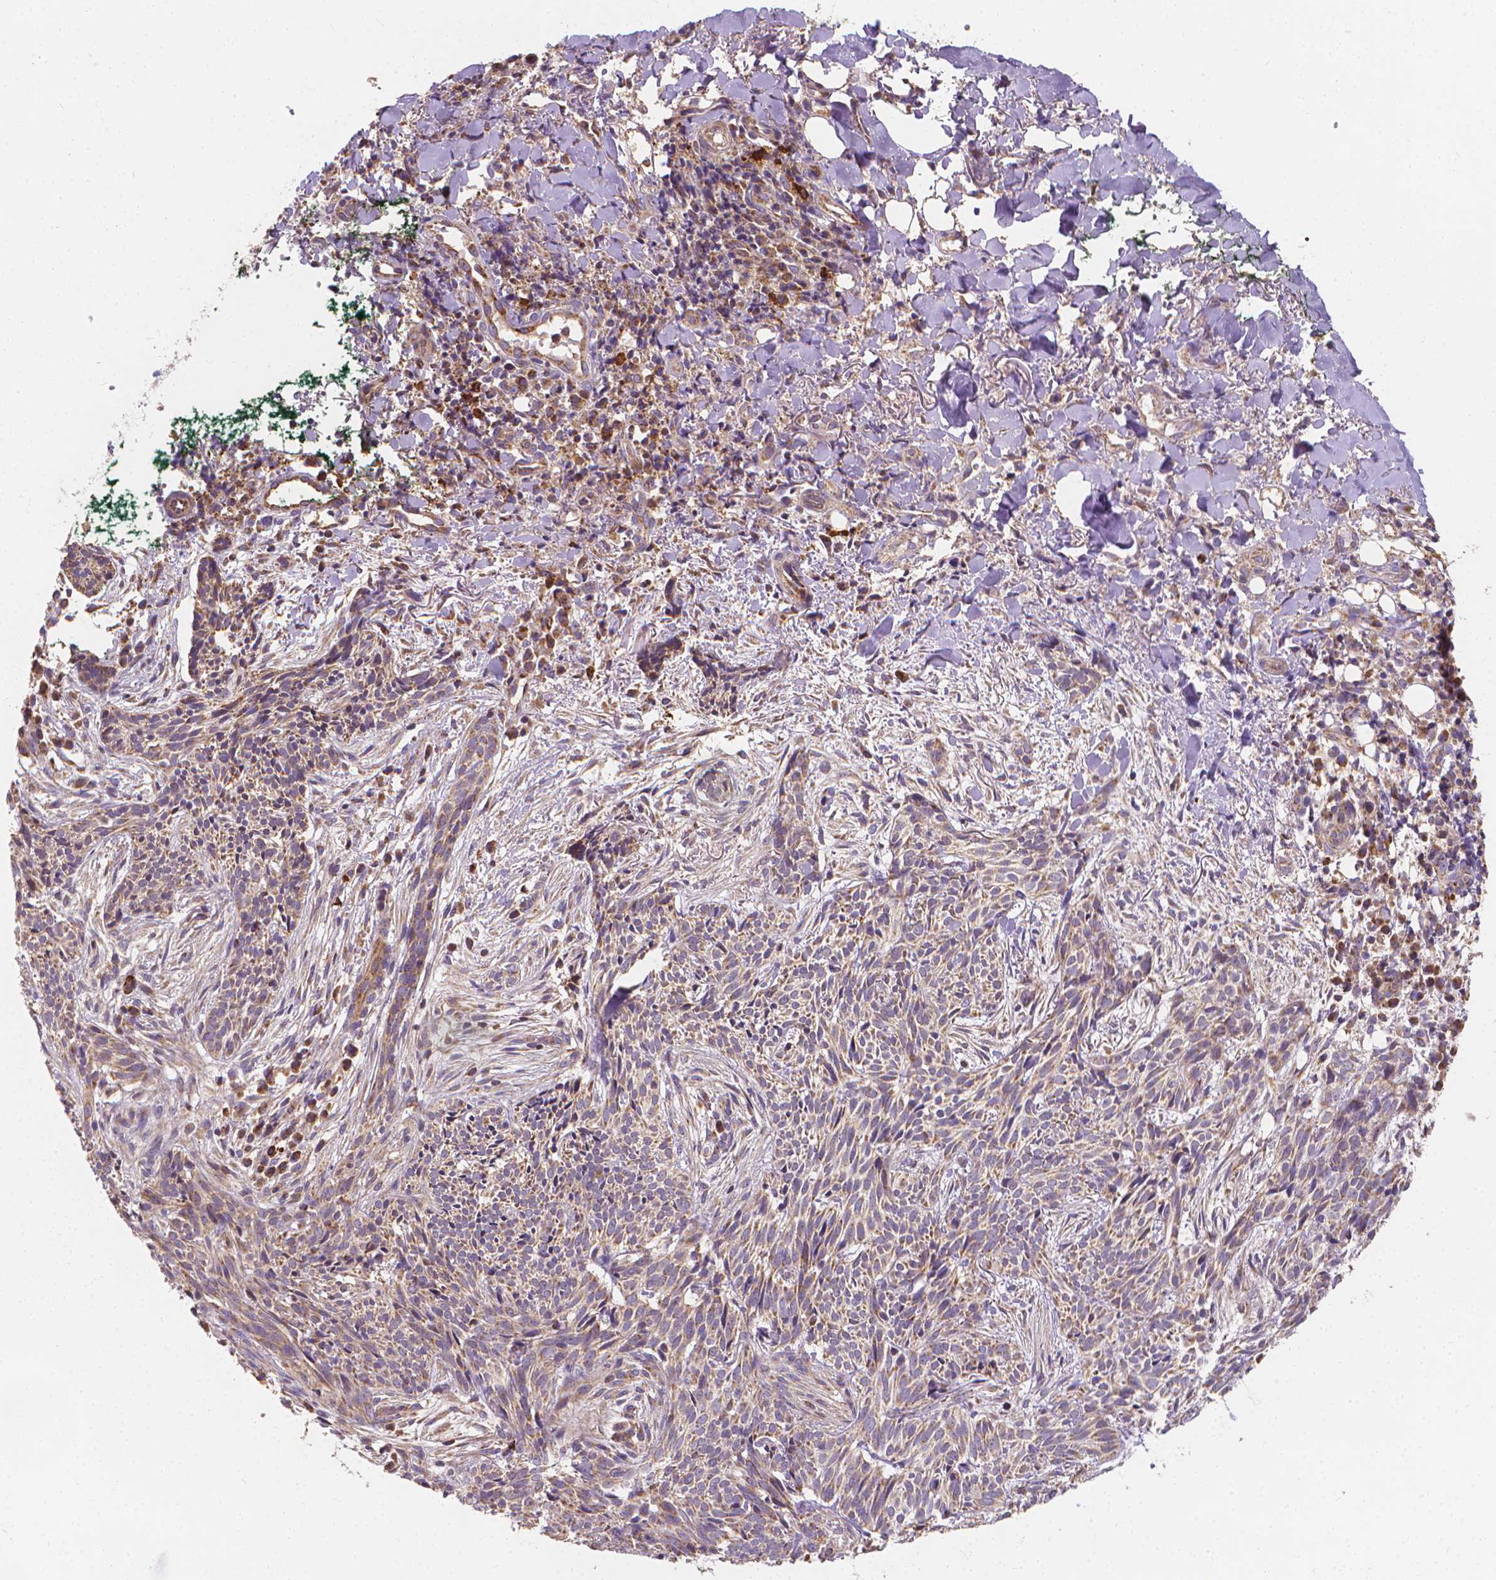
{"staining": {"intensity": "weak", "quantity": ">75%", "location": "cytoplasmic/membranous"}, "tissue": "skin cancer", "cell_type": "Tumor cells", "image_type": "cancer", "snomed": [{"axis": "morphology", "description": "Basal cell carcinoma"}, {"axis": "topography", "description": "Skin"}], "caption": "An image of skin cancer stained for a protein exhibits weak cytoplasmic/membranous brown staining in tumor cells.", "gene": "SNCAIP", "patient": {"sex": "male", "age": 71}}